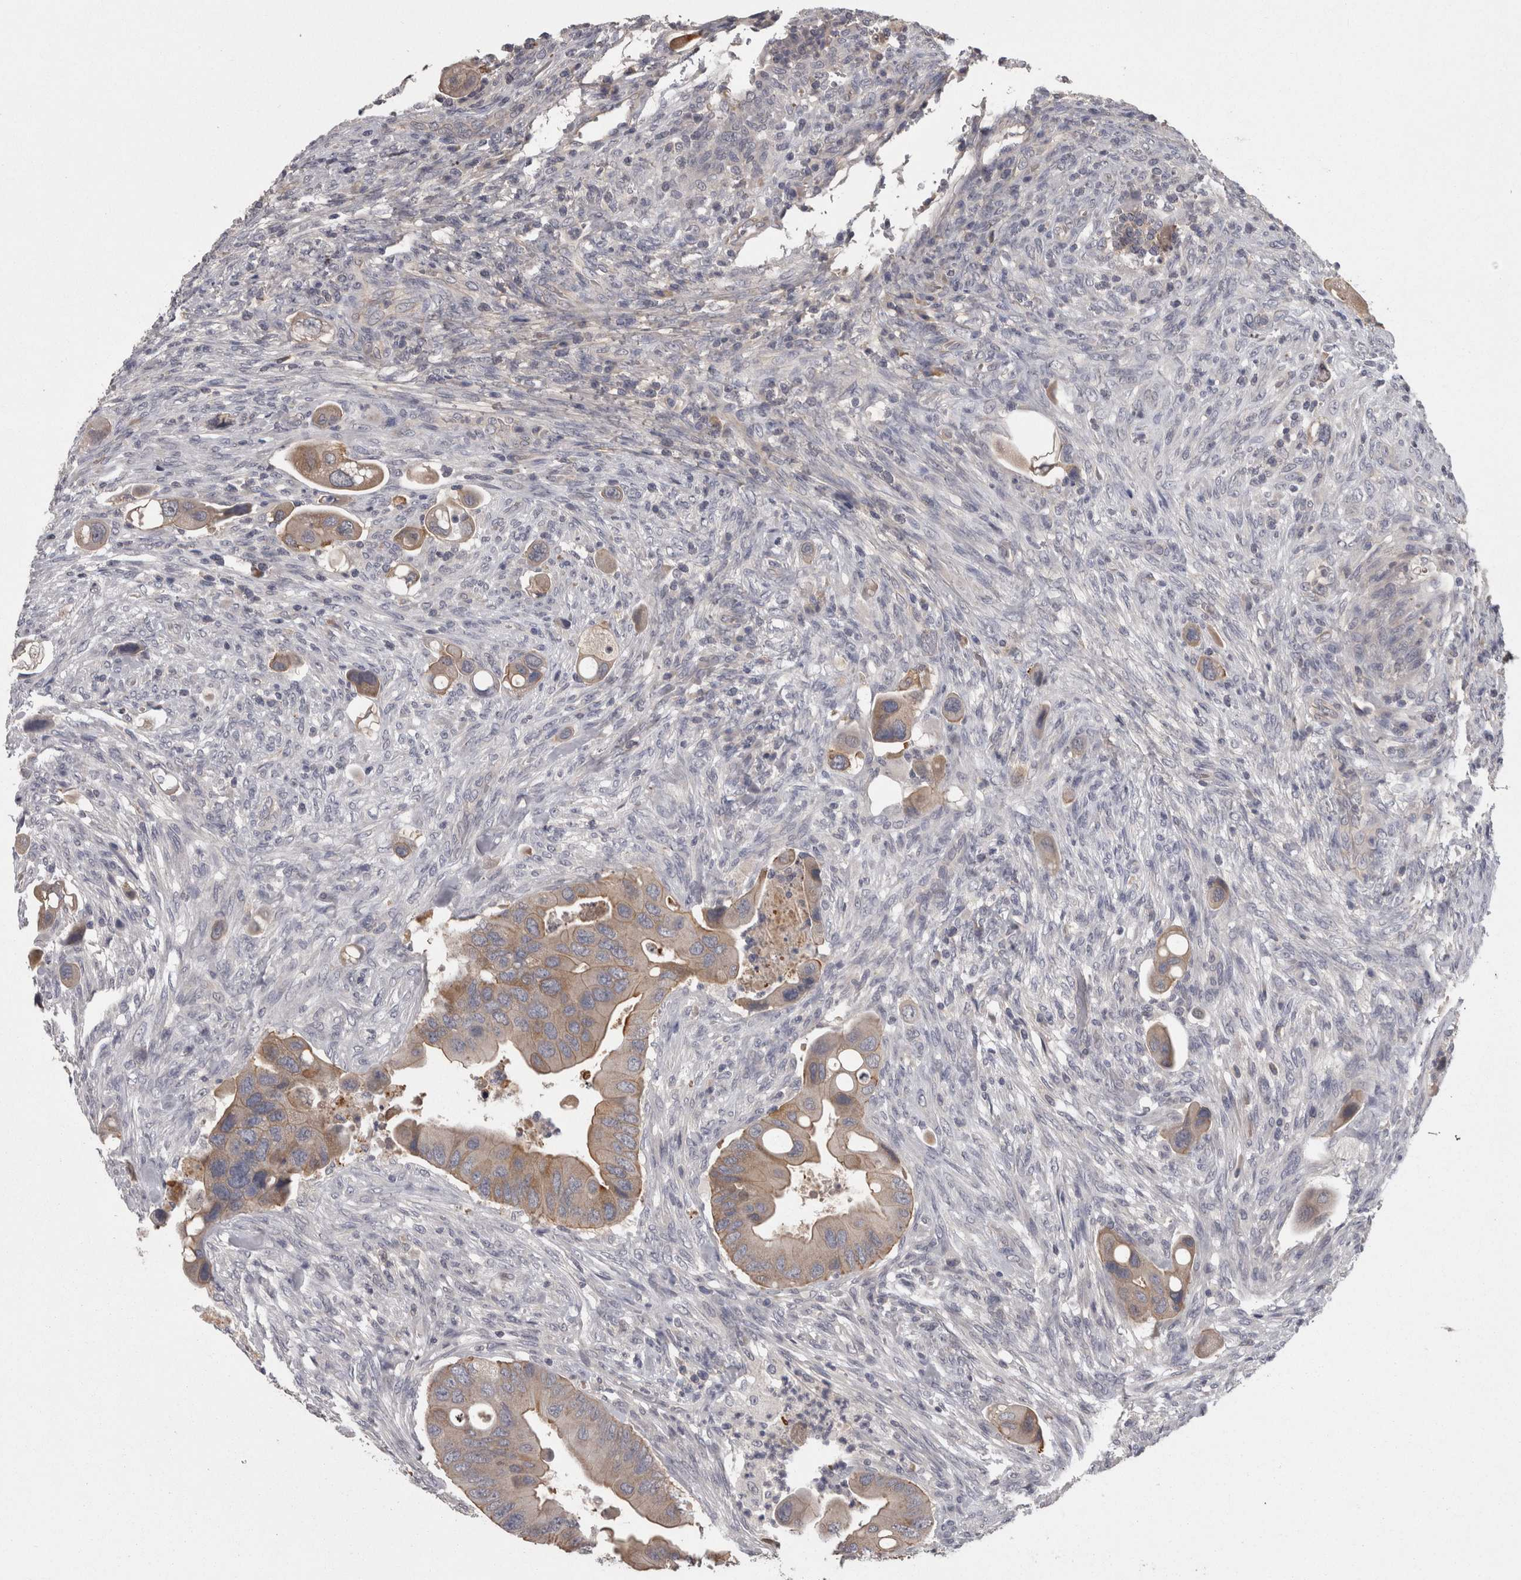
{"staining": {"intensity": "moderate", "quantity": ">75%", "location": "cytoplasmic/membranous"}, "tissue": "colorectal cancer", "cell_type": "Tumor cells", "image_type": "cancer", "snomed": [{"axis": "morphology", "description": "Adenocarcinoma, NOS"}, {"axis": "topography", "description": "Rectum"}], "caption": "Tumor cells demonstrate medium levels of moderate cytoplasmic/membranous expression in approximately >75% of cells in colorectal cancer.", "gene": "PON3", "patient": {"sex": "female", "age": 57}}